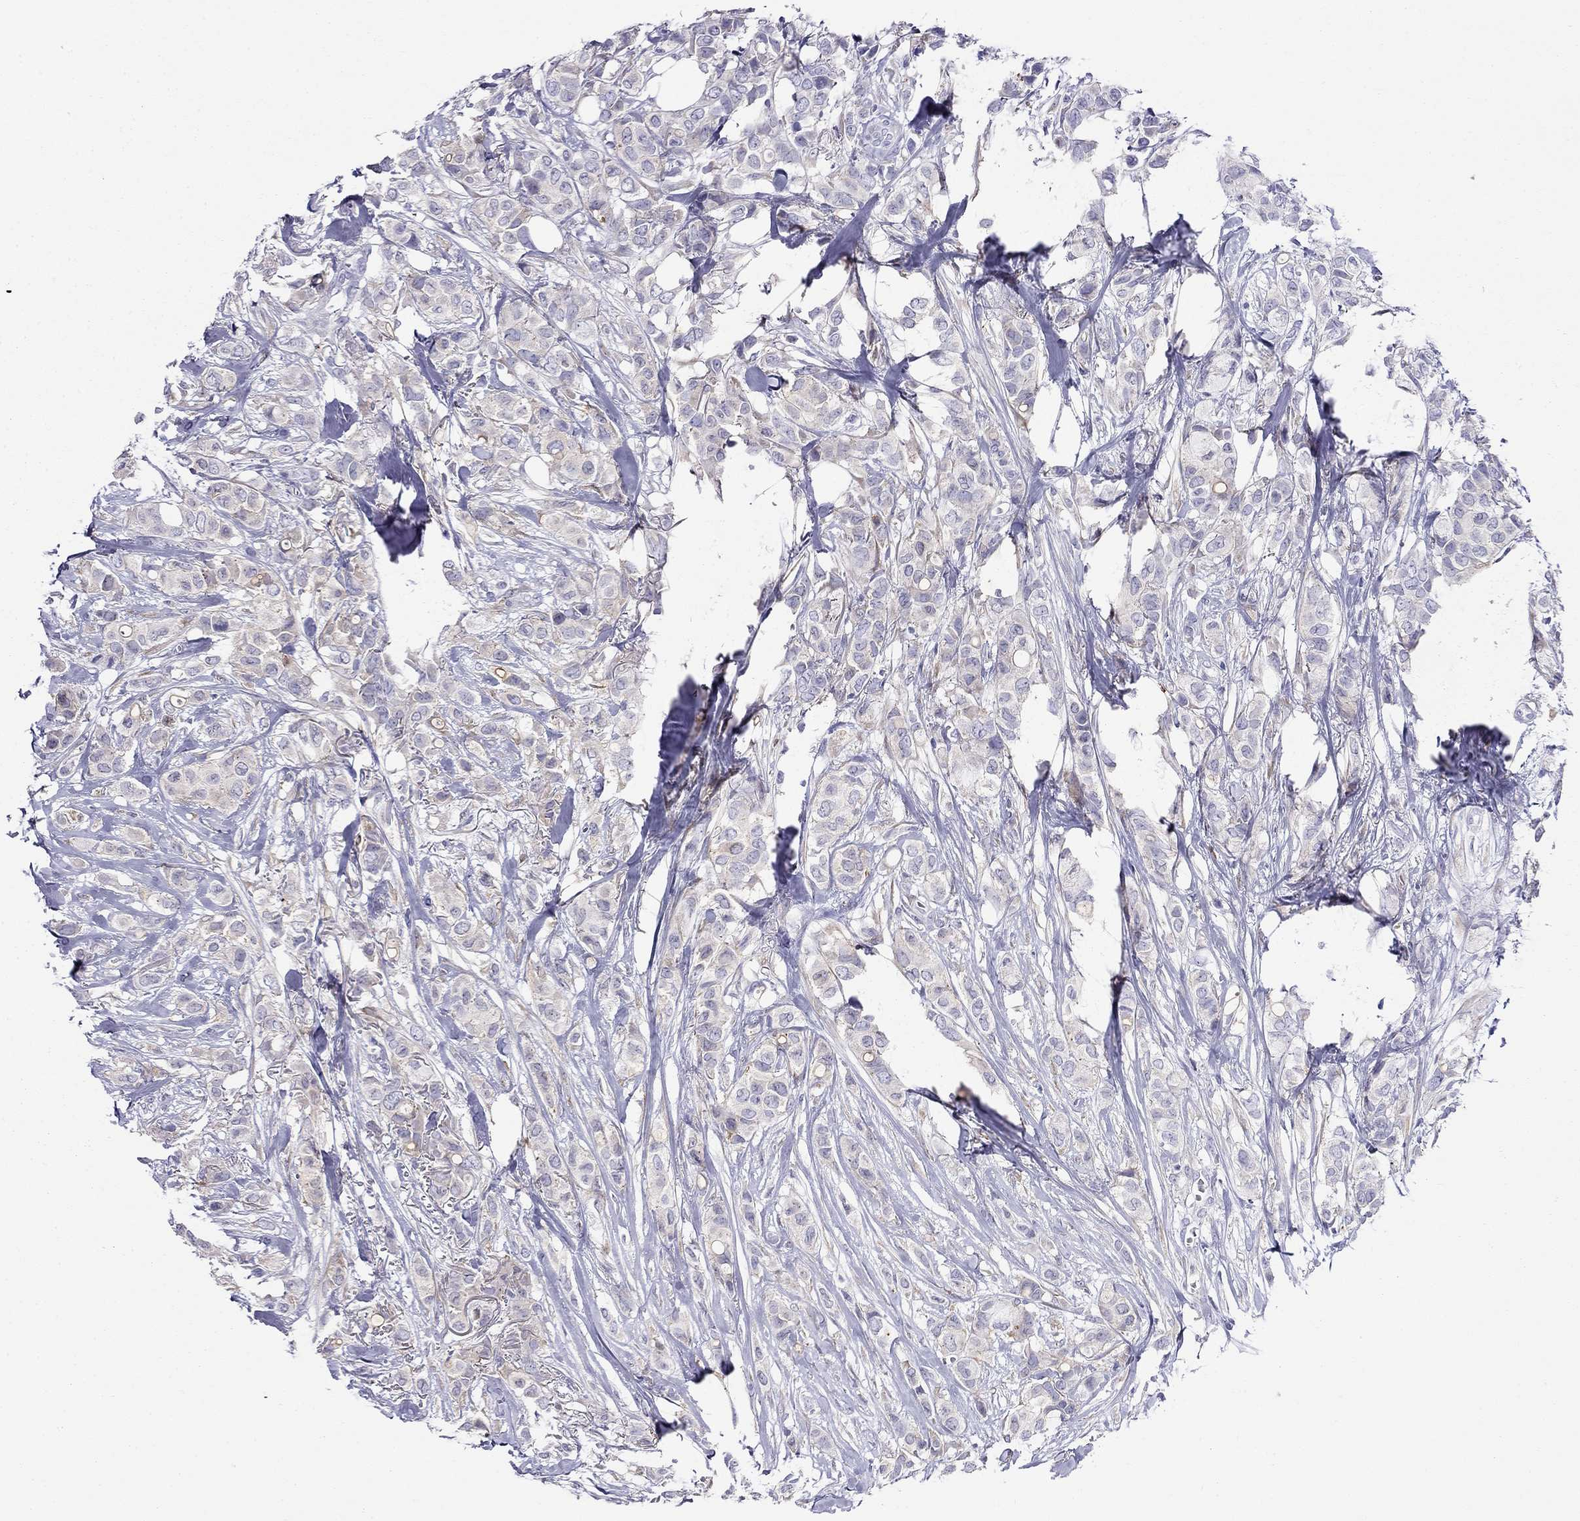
{"staining": {"intensity": "weak", "quantity": "25%-75%", "location": "cytoplasmic/membranous"}, "tissue": "breast cancer", "cell_type": "Tumor cells", "image_type": "cancer", "snomed": [{"axis": "morphology", "description": "Duct carcinoma"}, {"axis": "topography", "description": "Breast"}], "caption": "Intraductal carcinoma (breast) stained with a brown dye displays weak cytoplasmic/membranous positive staining in approximately 25%-75% of tumor cells.", "gene": "SLC46A2", "patient": {"sex": "female", "age": 85}}